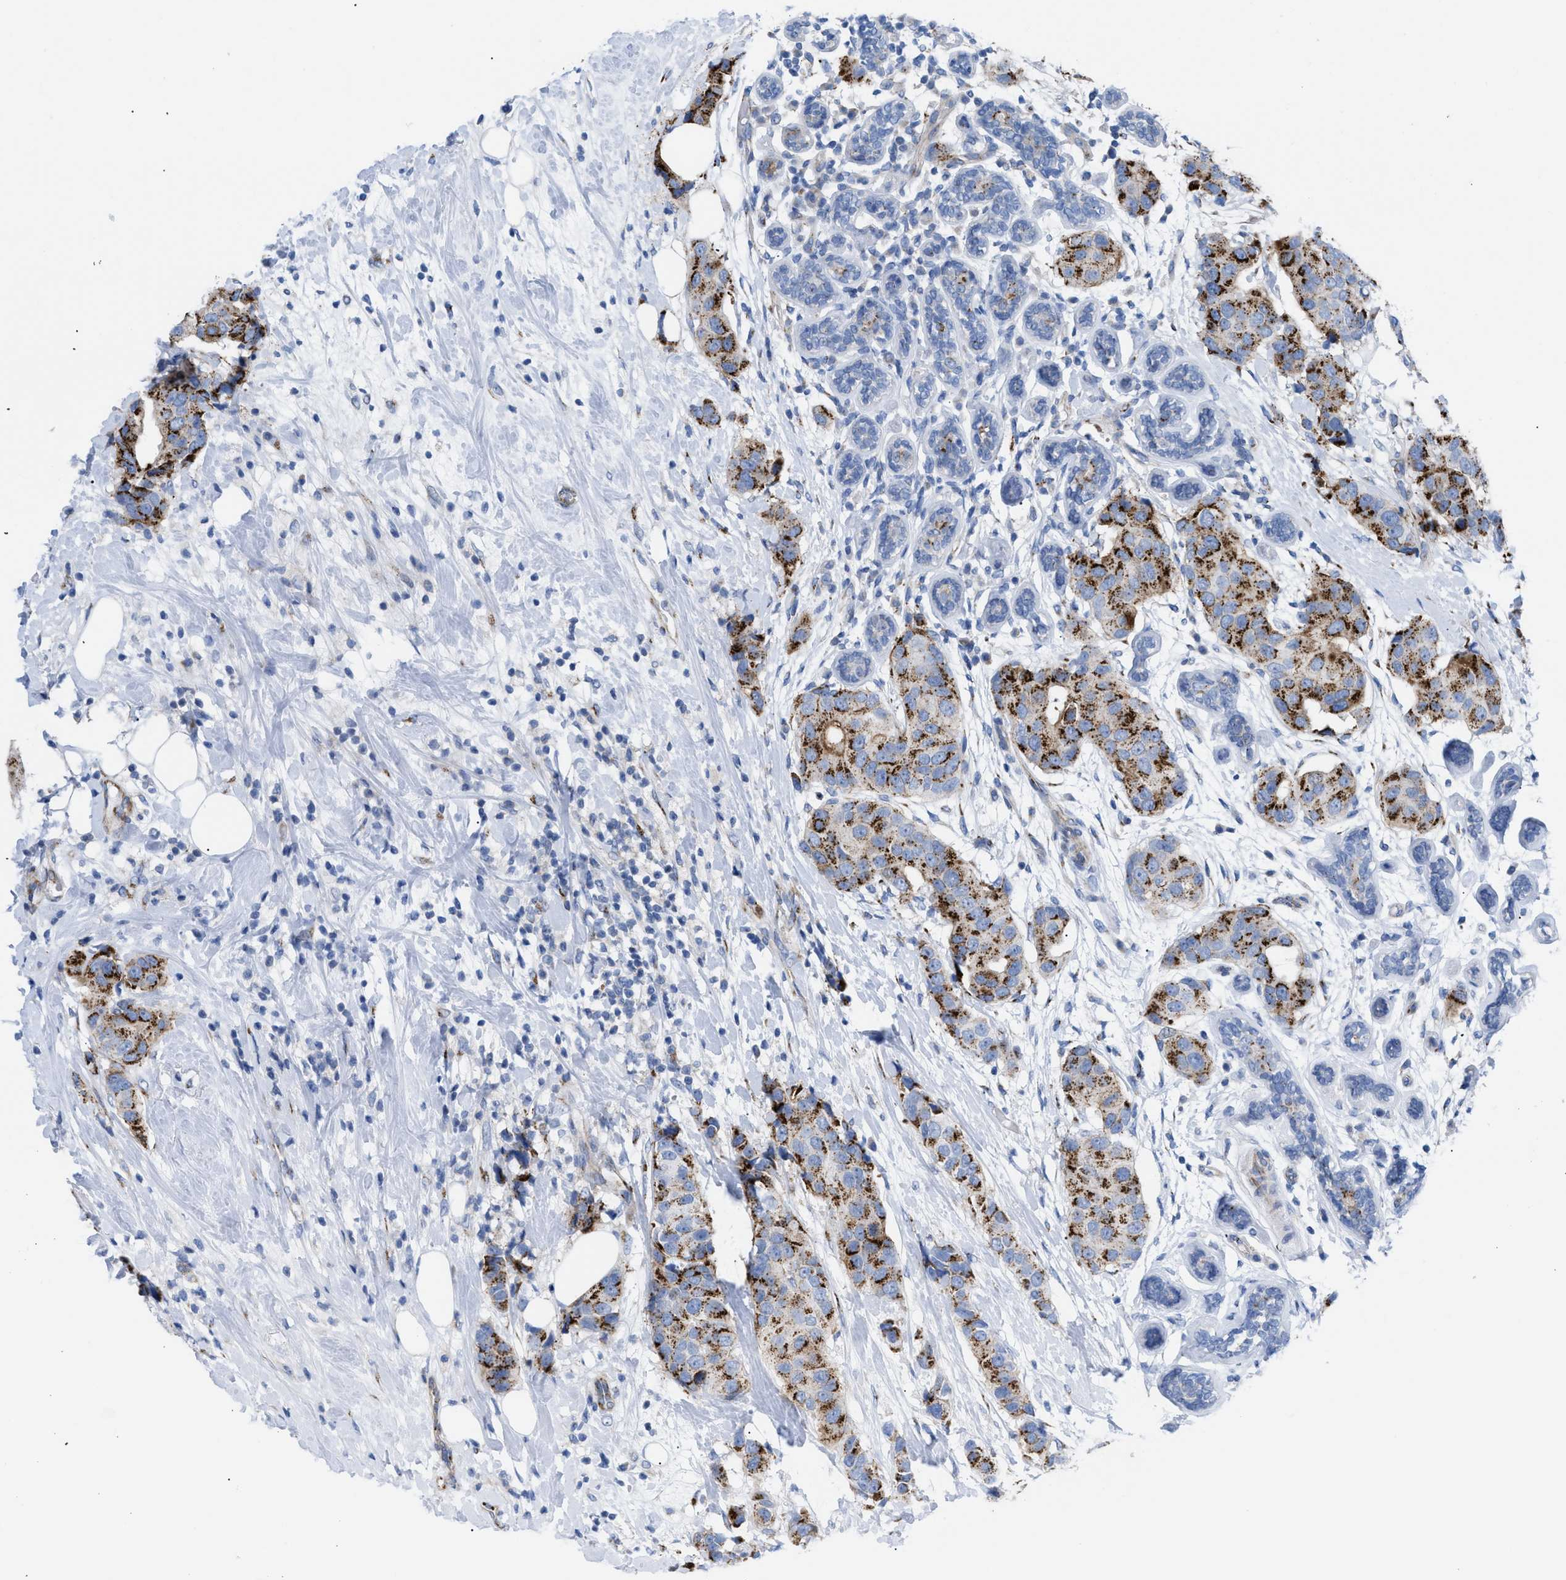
{"staining": {"intensity": "strong", "quantity": ">75%", "location": "cytoplasmic/membranous"}, "tissue": "breast cancer", "cell_type": "Tumor cells", "image_type": "cancer", "snomed": [{"axis": "morphology", "description": "Normal tissue, NOS"}, {"axis": "morphology", "description": "Duct carcinoma"}, {"axis": "topography", "description": "Breast"}], "caption": "This photomicrograph exhibits infiltrating ductal carcinoma (breast) stained with IHC to label a protein in brown. The cytoplasmic/membranous of tumor cells show strong positivity for the protein. Nuclei are counter-stained blue.", "gene": "TMEM17", "patient": {"sex": "female", "age": 39}}